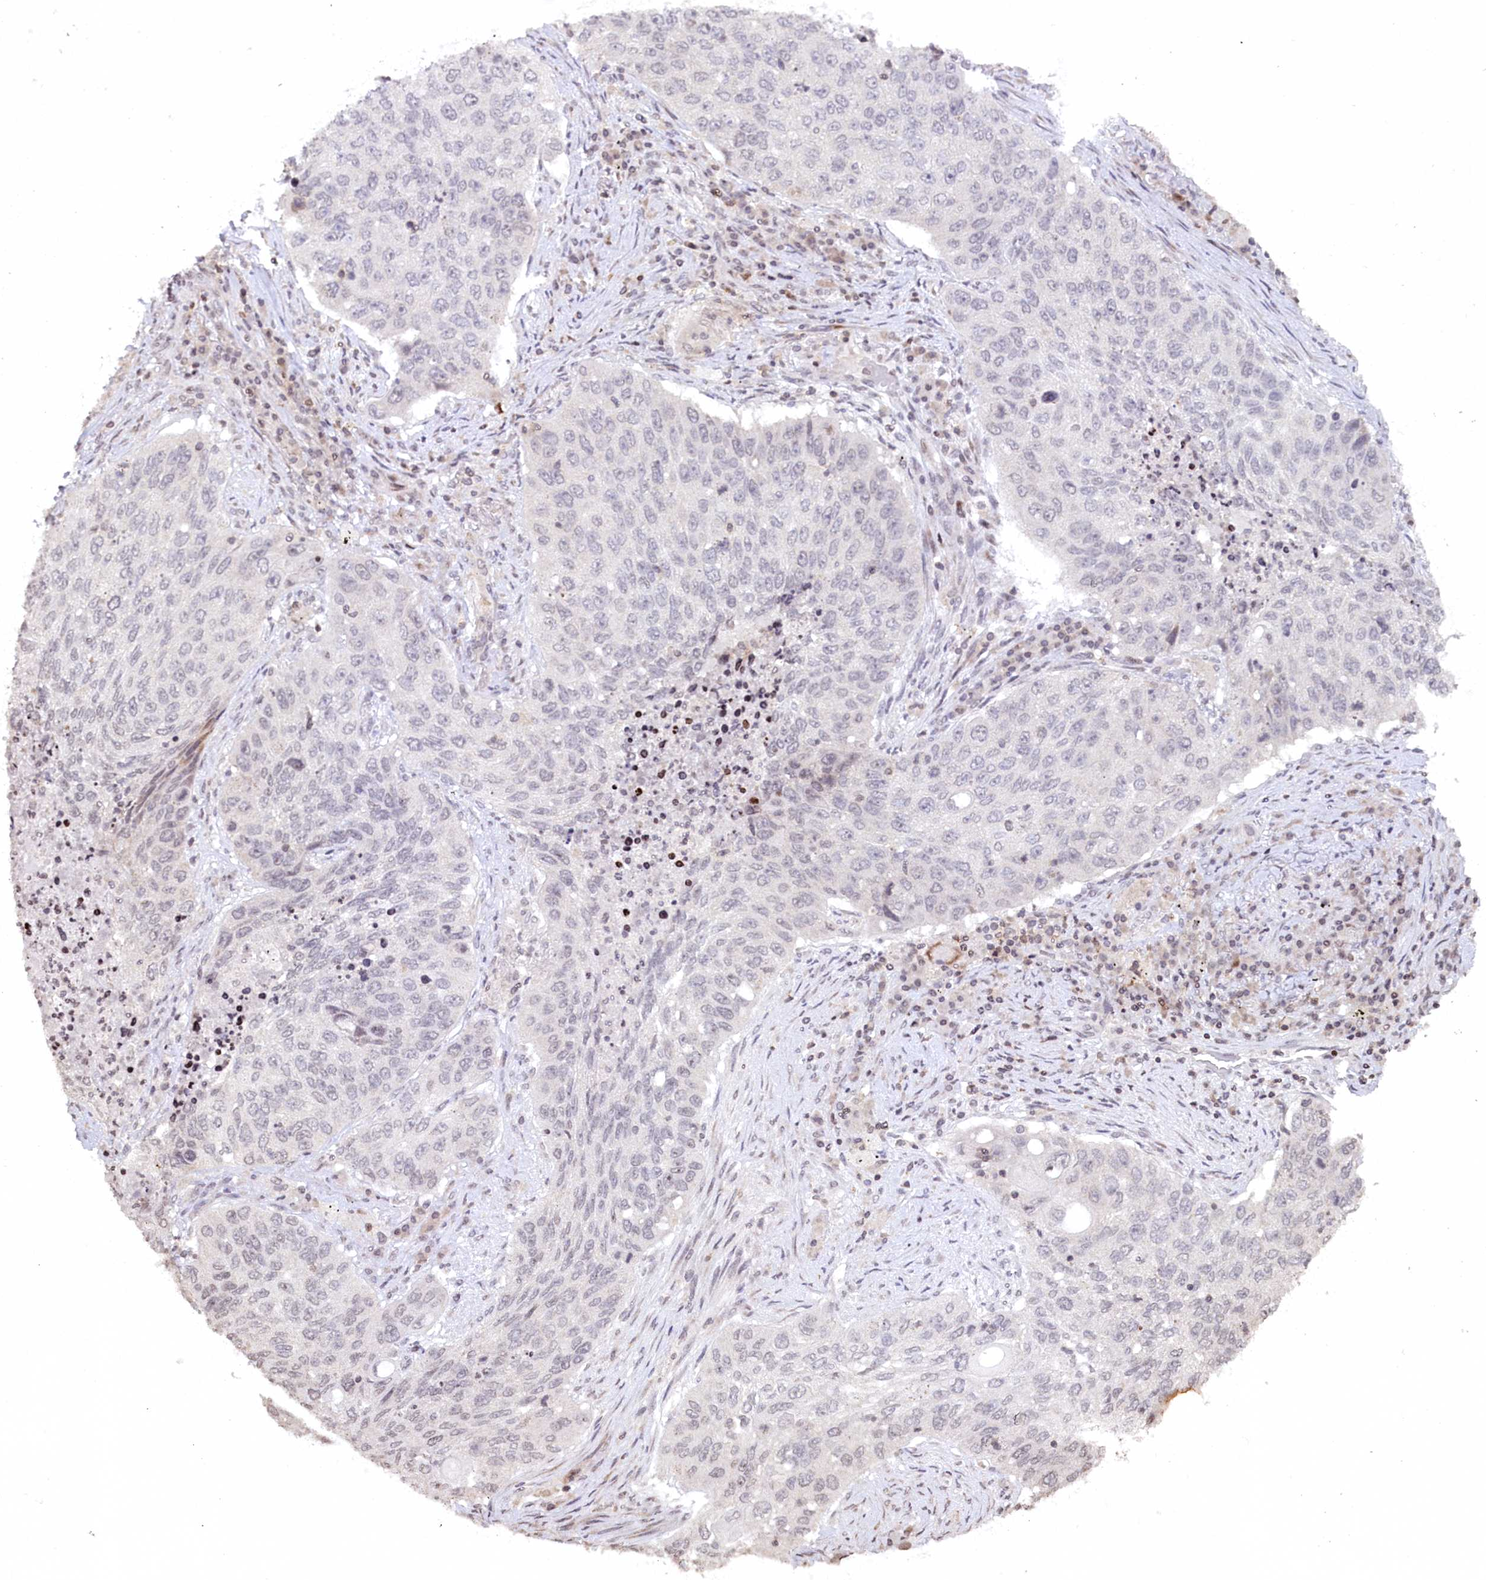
{"staining": {"intensity": "negative", "quantity": "none", "location": "none"}, "tissue": "lung cancer", "cell_type": "Tumor cells", "image_type": "cancer", "snomed": [{"axis": "morphology", "description": "Squamous cell carcinoma, NOS"}, {"axis": "topography", "description": "Lung"}], "caption": "A high-resolution image shows immunohistochemistry staining of squamous cell carcinoma (lung), which demonstrates no significant staining in tumor cells.", "gene": "FYB1", "patient": {"sex": "female", "age": 63}}